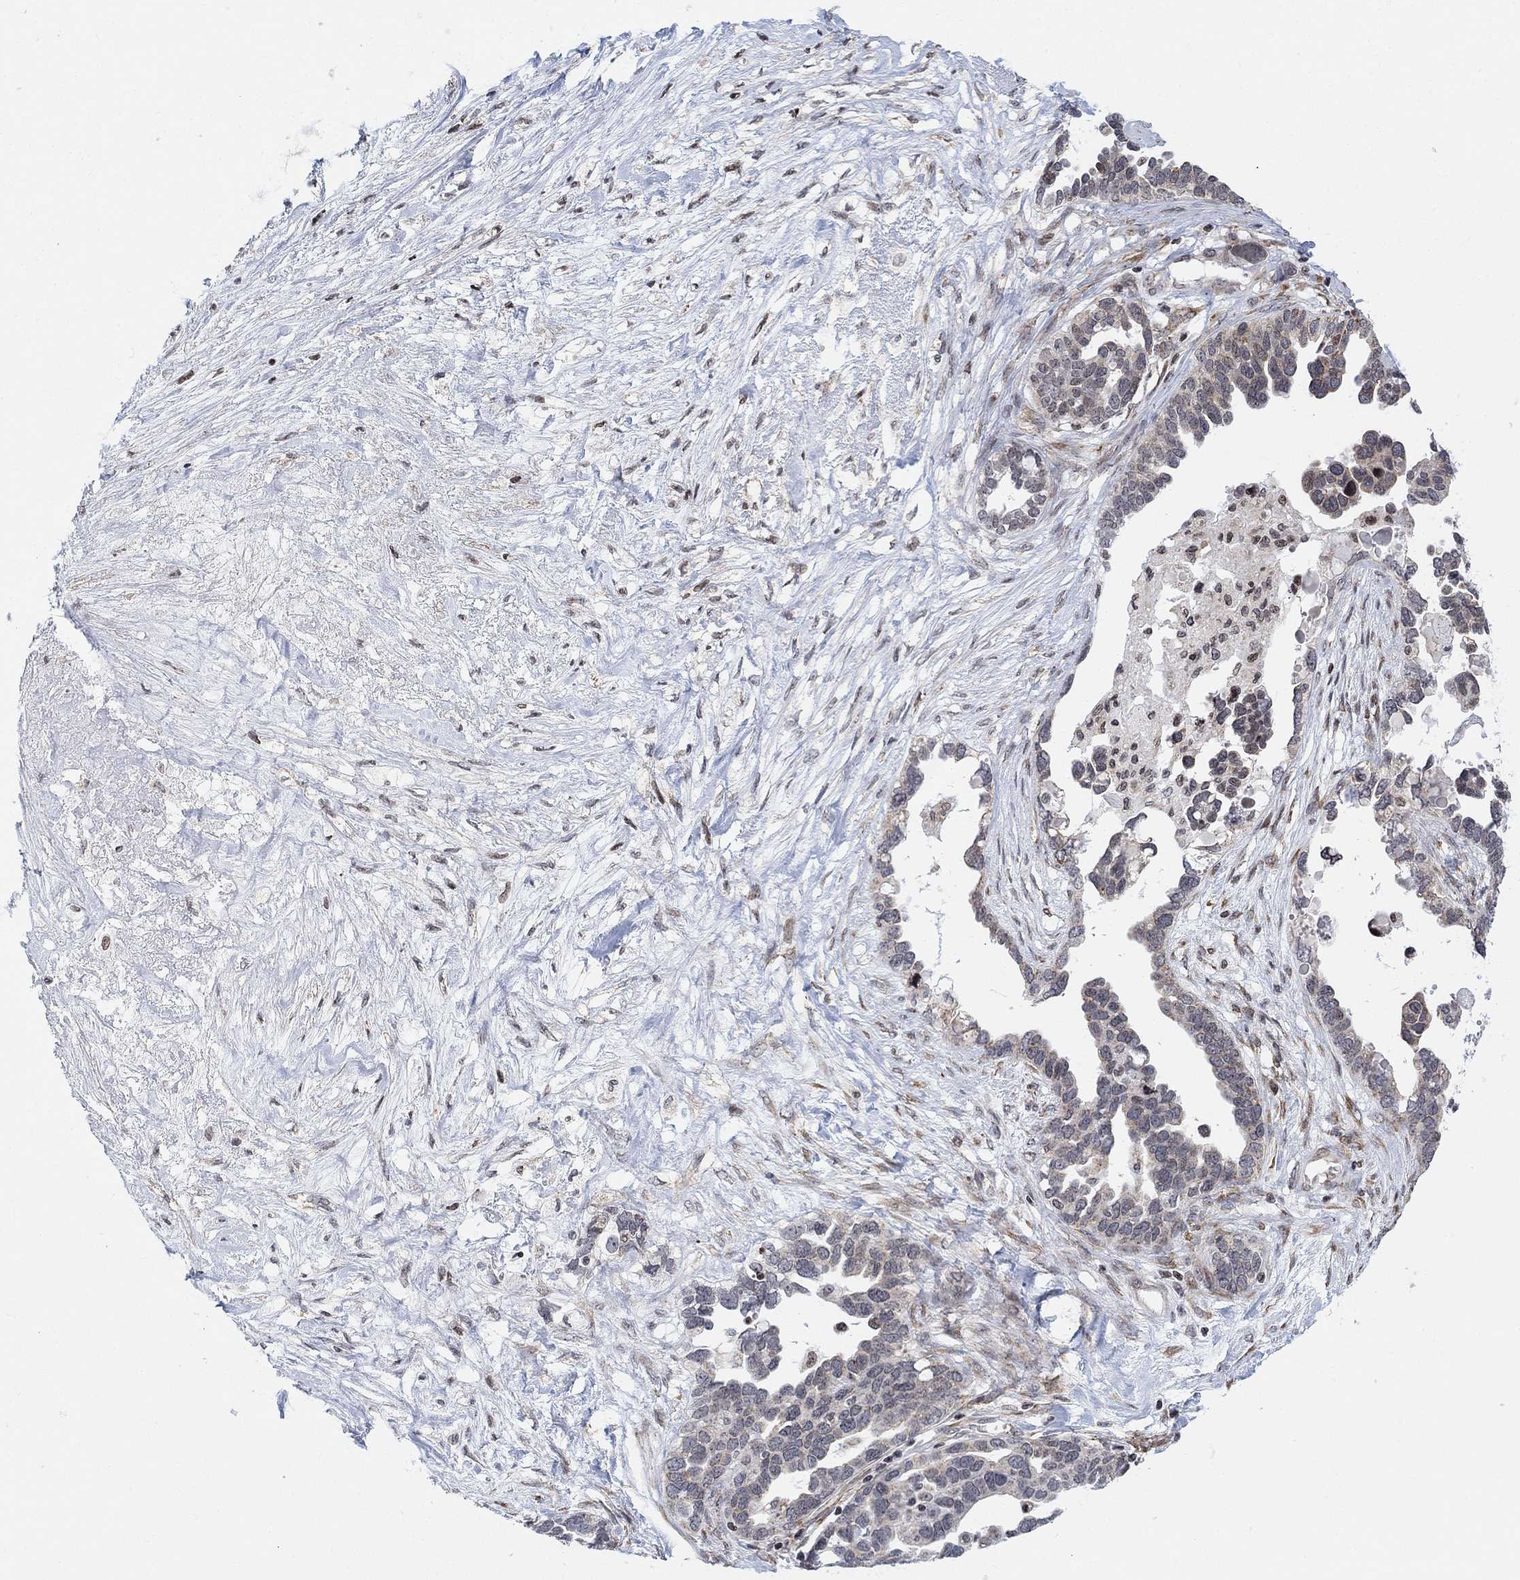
{"staining": {"intensity": "weak", "quantity": "<25%", "location": "cytoplasmic/membranous"}, "tissue": "ovarian cancer", "cell_type": "Tumor cells", "image_type": "cancer", "snomed": [{"axis": "morphology", "description": "Cystadenocarcinoma, serous, NOS"}, {"axis": "topography", "description": "Ovary"}], "caption": "Immunohistochemistry (IHC) image of neoplastic tissue: ovarian cancer stained with DAB (3,3'-diaminobenzidine) shows no significant protein expression in tumor cells. (DAB immunohistochemistry (IHC), high magnification).", "gene": "ABHD14A", "patient": {"sex": "female", "age": 54}}